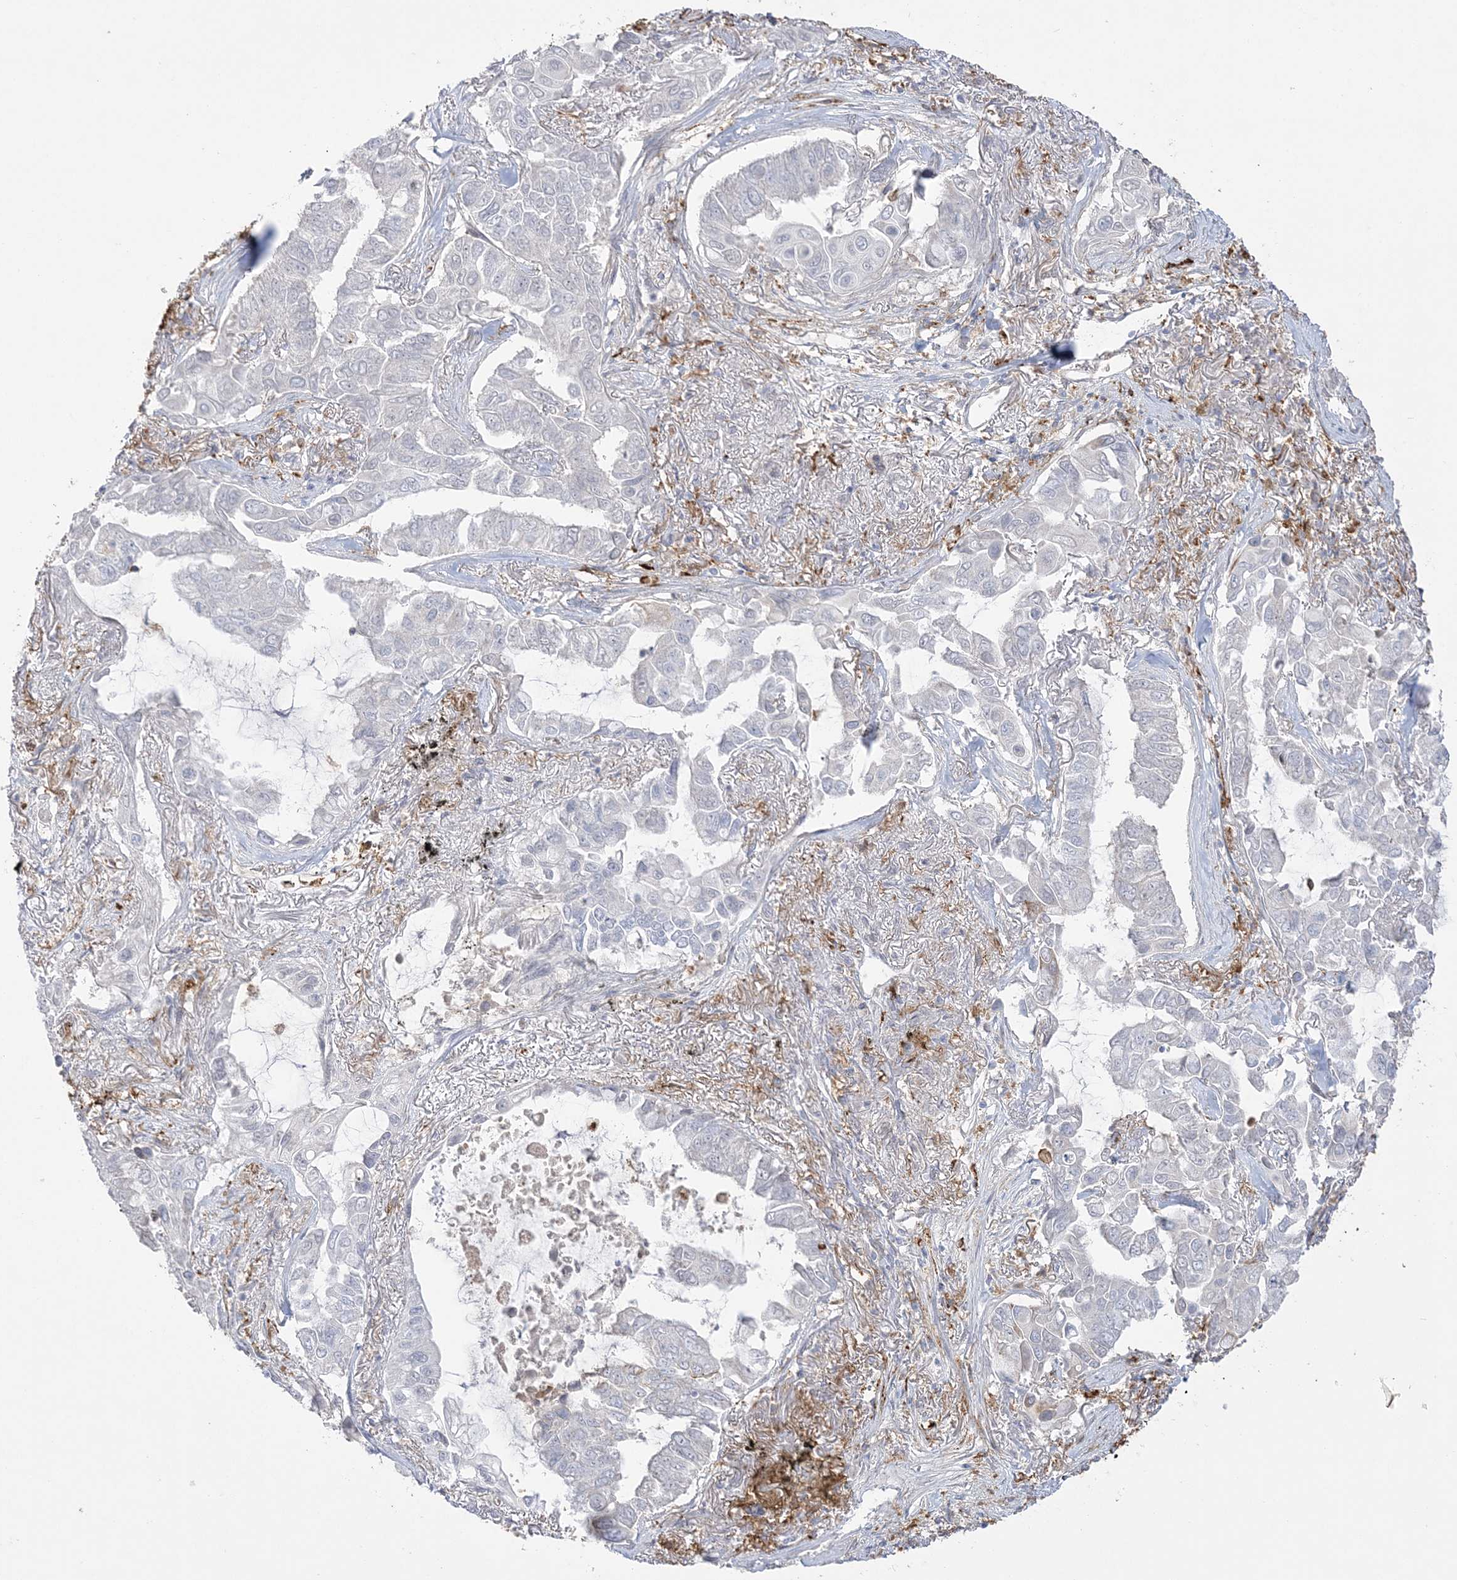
{"staining": {"intensity": "negative", "quantity": "none", "location": "none"}, "tissue": "lung cancer", "cell_type": "Tumor cells", "image_type": "cancer", "snomed": [{"axis": "morphology", "description": "Adenocarcinoma, NOS"}, {"axis": "topography", "description": "Lung"}], "caption": "Immunohistochemistry photomicrograph of neoplastic tissue: human adenocarcinoma (lung) stained with DAB (3,3'-diaminobenzidine) reveals no significant protein positivity in tumor cells. (Brightfield microscopy of DAB immunohistochemistry at high magnification).", "gene": "HAAO", "patient": {"sex": "male", "age": 64}}